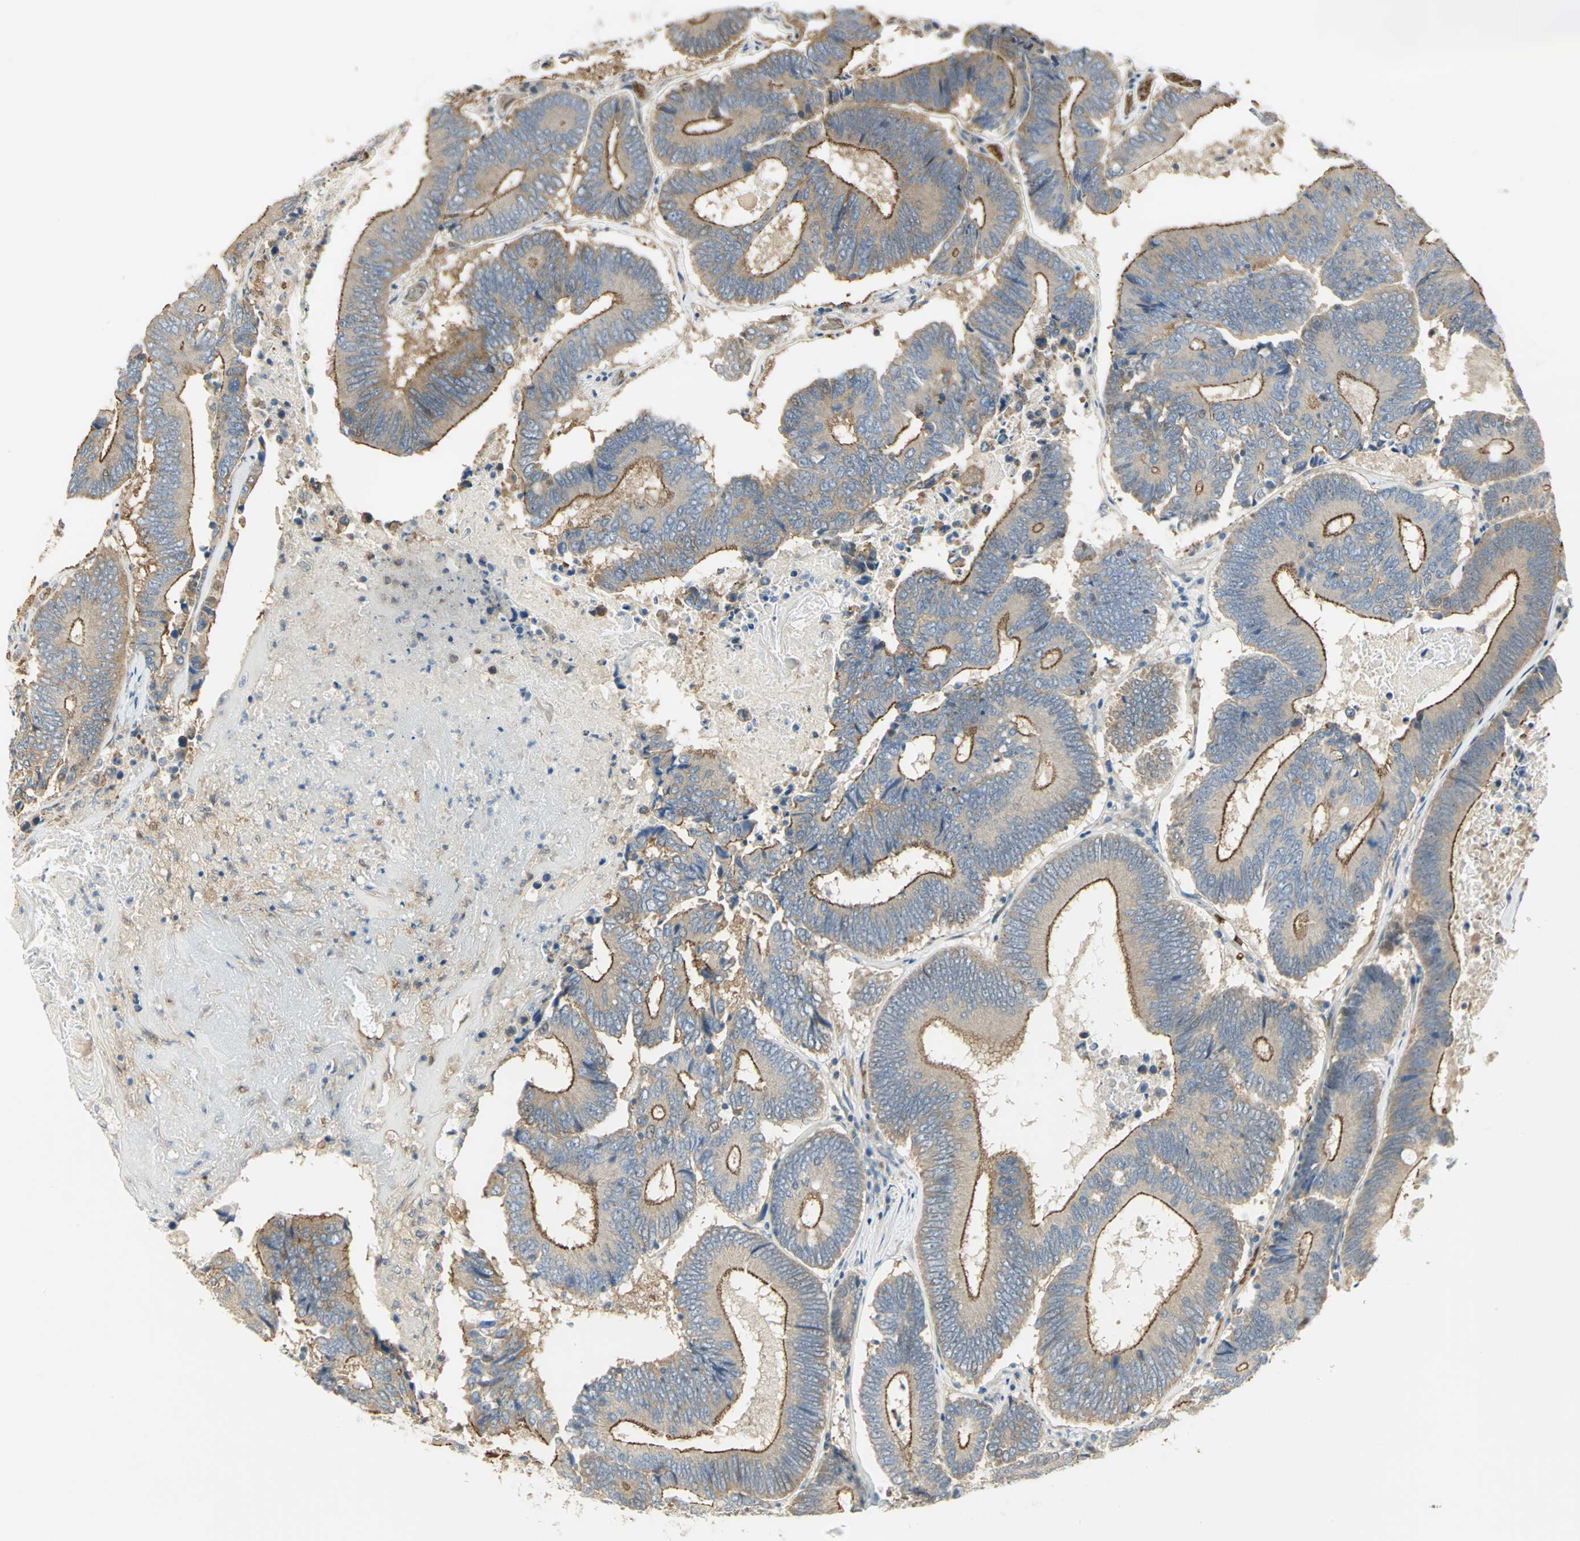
{"staining": {"intensity": "moderate", "quantity": ">75%", "location": "cytoplasmic/membranous"}, "tissue": "colorectal cancer", "cell_type": "Tumor cells", "image_type": "cancer", "snomed": [{"axis": "morphology", "description": "Adenocarcinoma, NOS"}, {"axis": "topography", "description": "Colon"}], "caption": "This histopathology image reveals immunohistochemistry (IHC) staining of colorectal adenocarcinoma, with medium moderate cytoplasmic/membranous expression in approximately >75% of tumor cells.", "gene": "ANK1", "patient": {"sex": "female", "age": 78}}